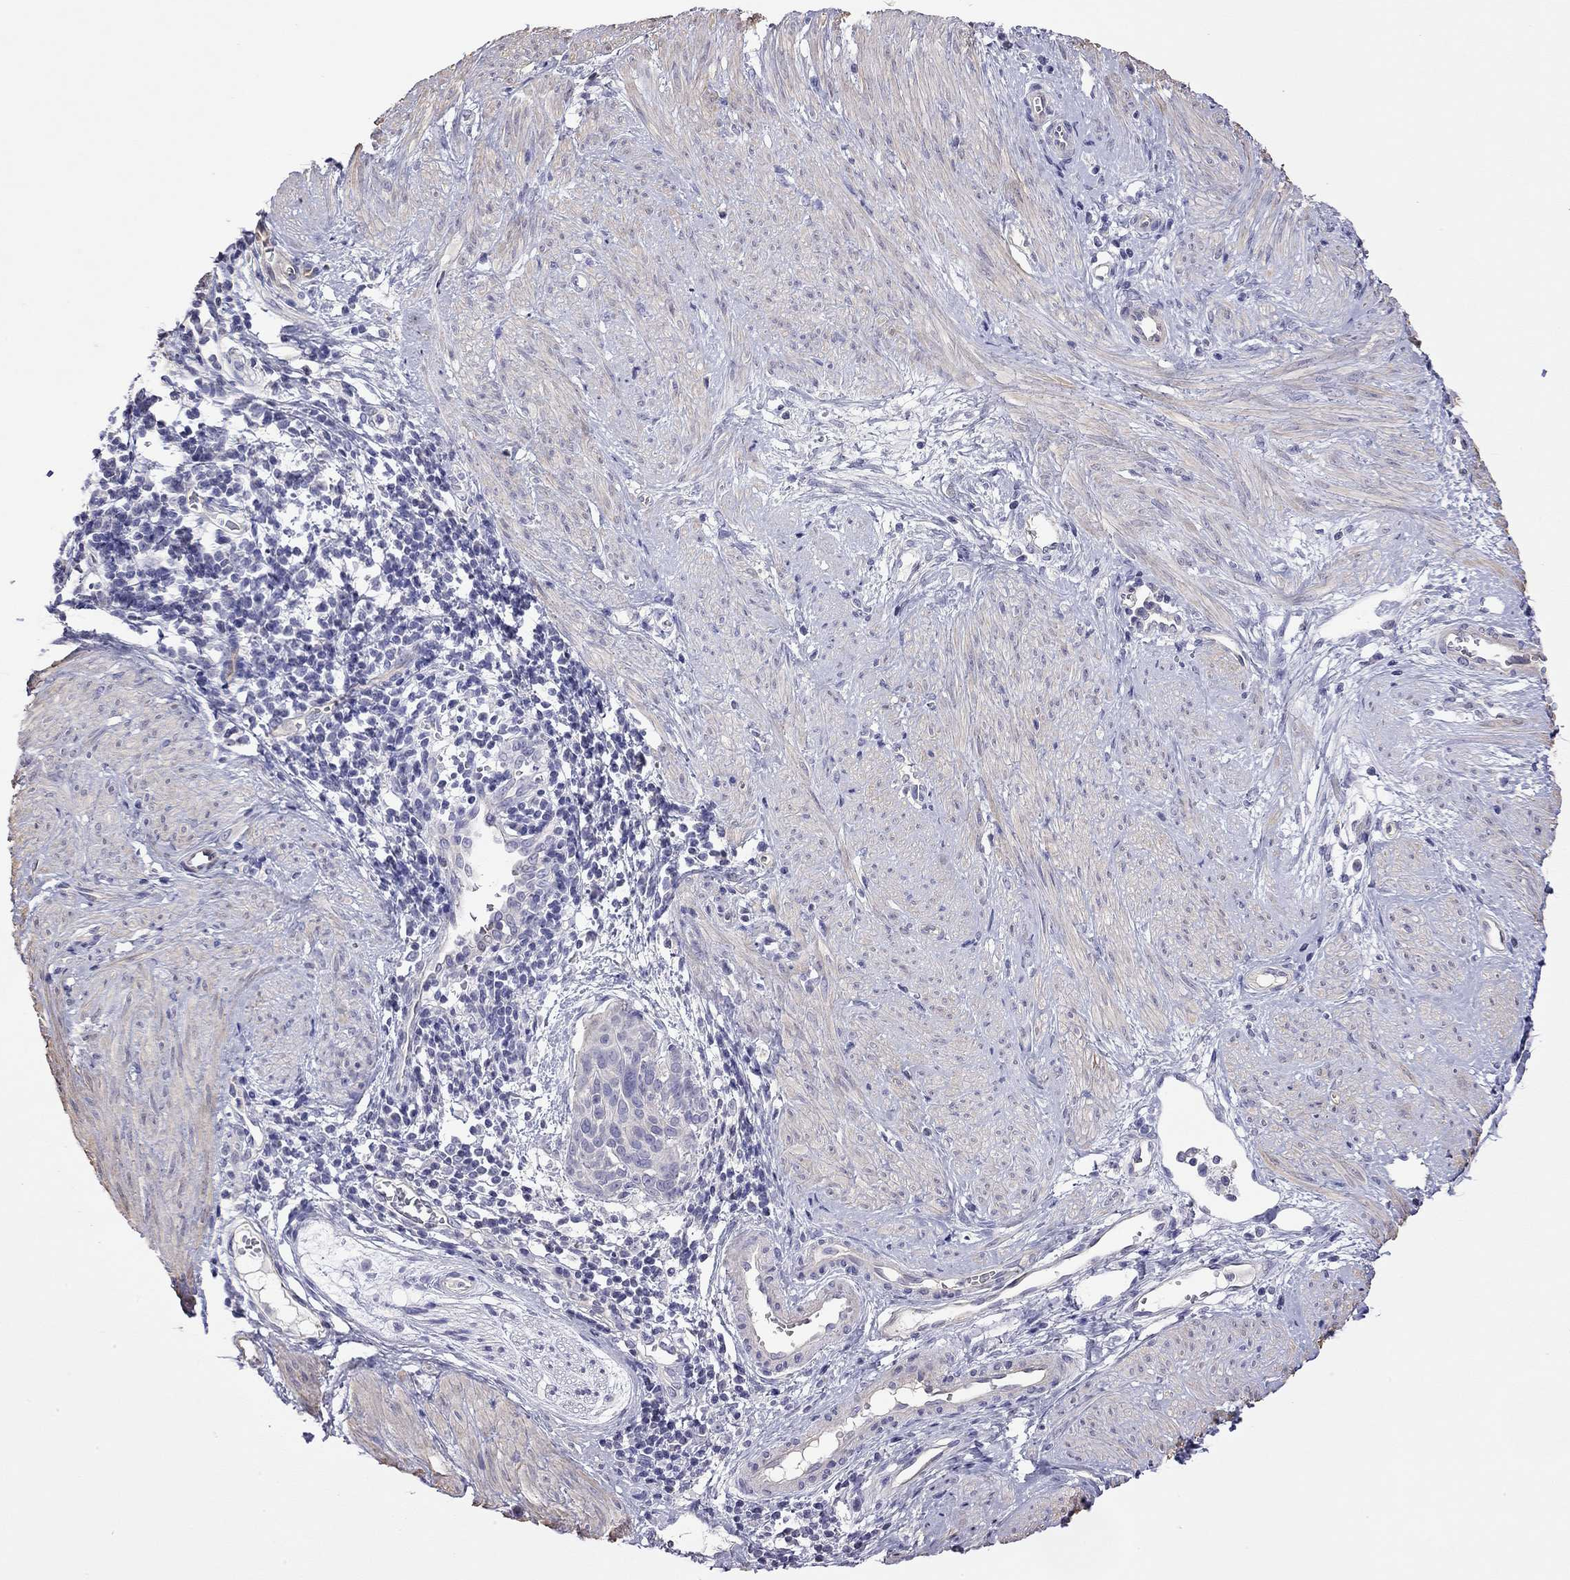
{"staining": {"intensity": "negative", "quantity": "none", "location": "none"}, "tissue": "cervical cancer", "cell_type": "Tumor cells", "image_type": "cancer", "snomed": [{"axis": "morphology", "description": "Squamous cell carcinoma, NOS"}, {"axis": "topography", "description": "Cervix"}], "caption": "Protein analysis of cervical cancer displays no significant positivity in tumor cells.", "gene": "FEZ1", "patient": {"sex": "female", "age": 39}}